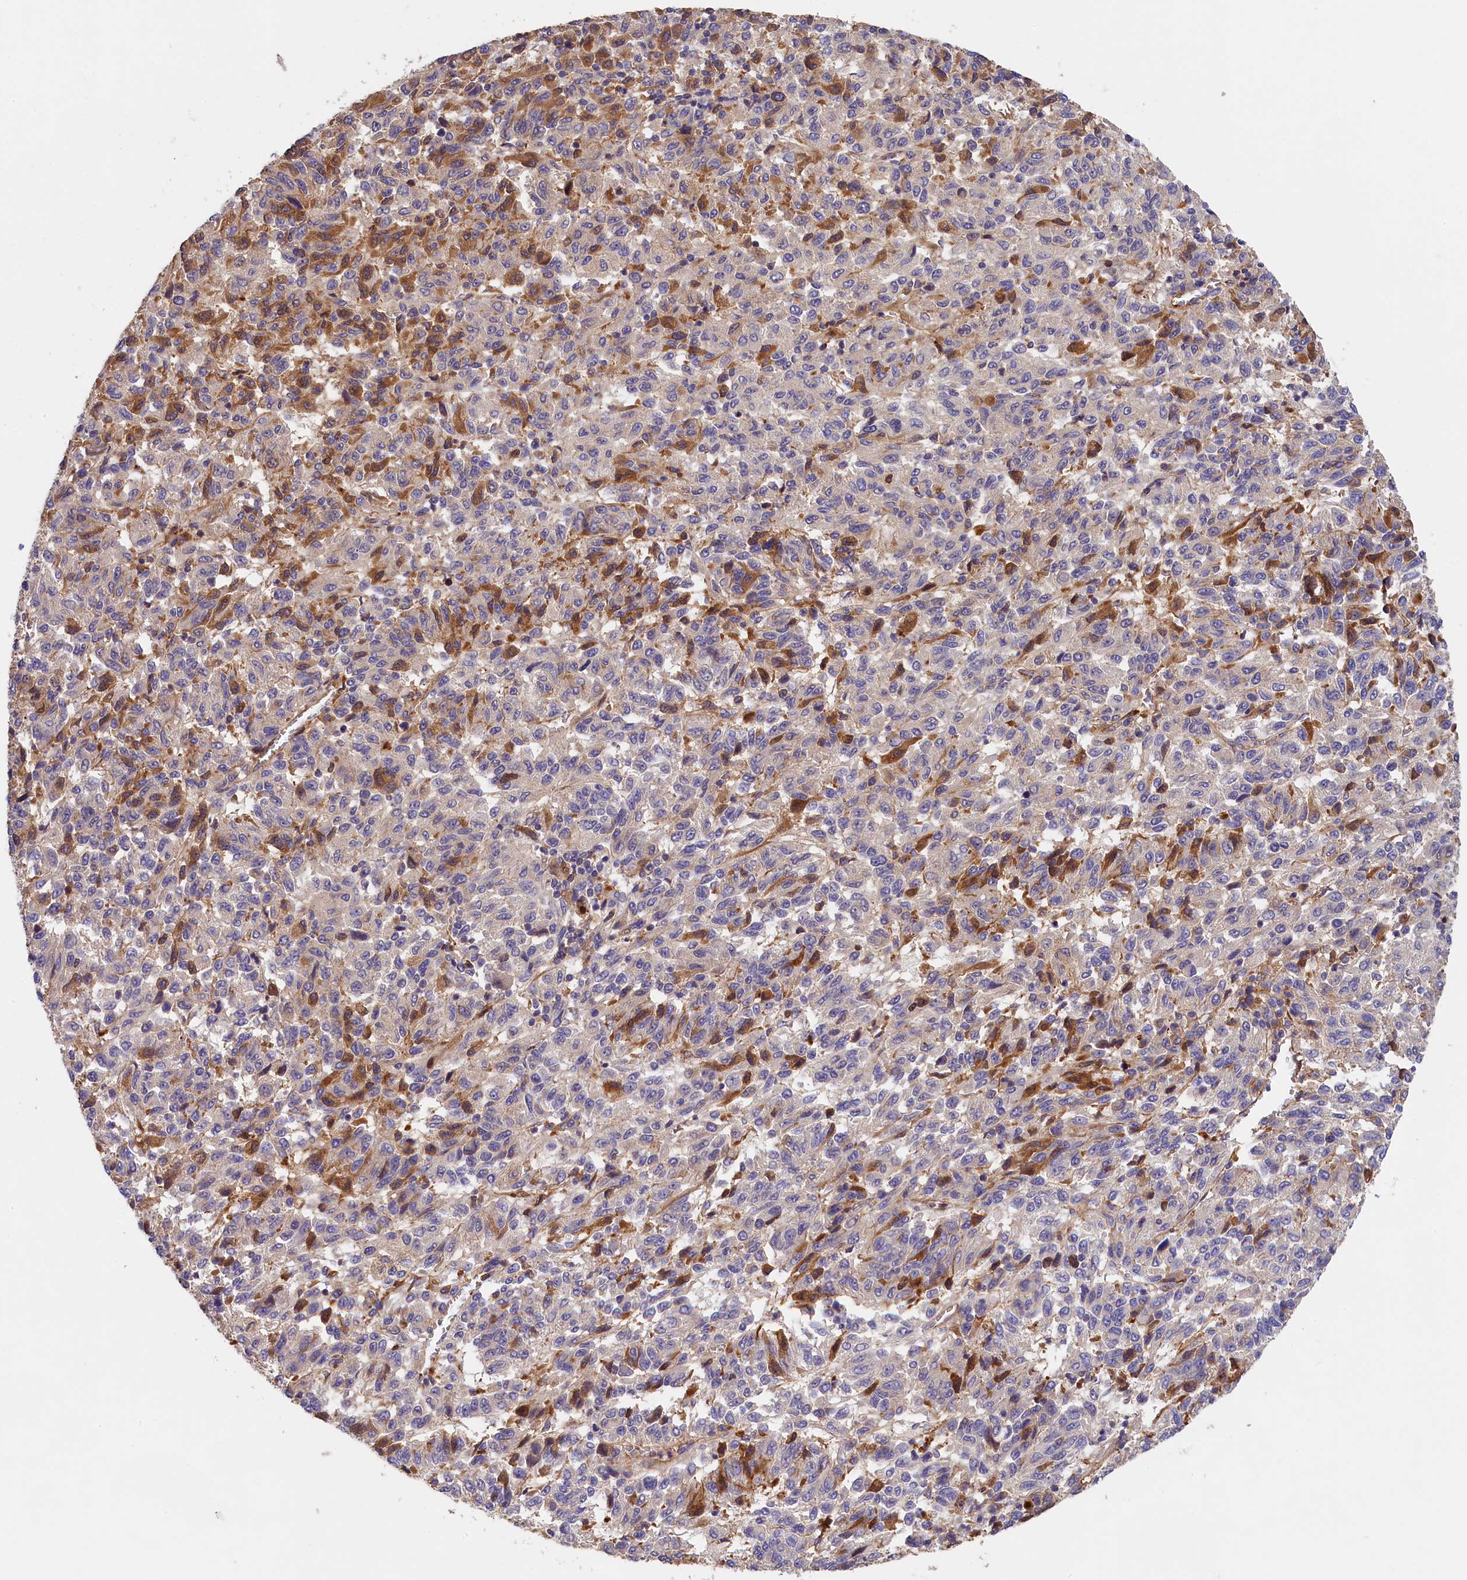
{"staining": {"intensity": "moderate", "quantity": "<25%", "location": "cytoplasmic/membranous"}, "tissue": "melanoma", "cell_type": "Tumor cells", "image_type": "cancer", "snomed": [{"axis": "morphology", "description": "Malignant melanoma, Metastatic site"}, {"axis": "topography", "description": "Lung"}], "caption": "Immunohistochemistry (IHC) histopathology image of human malignant melanoma (metastatic site) stained for a protein (brown), which reveals low levels of moderate cytoplasmic/membranous staining in about <25% of tumor cells.", "gene": "PHAF1", "patient": {"sex": "male", "age": 64}}